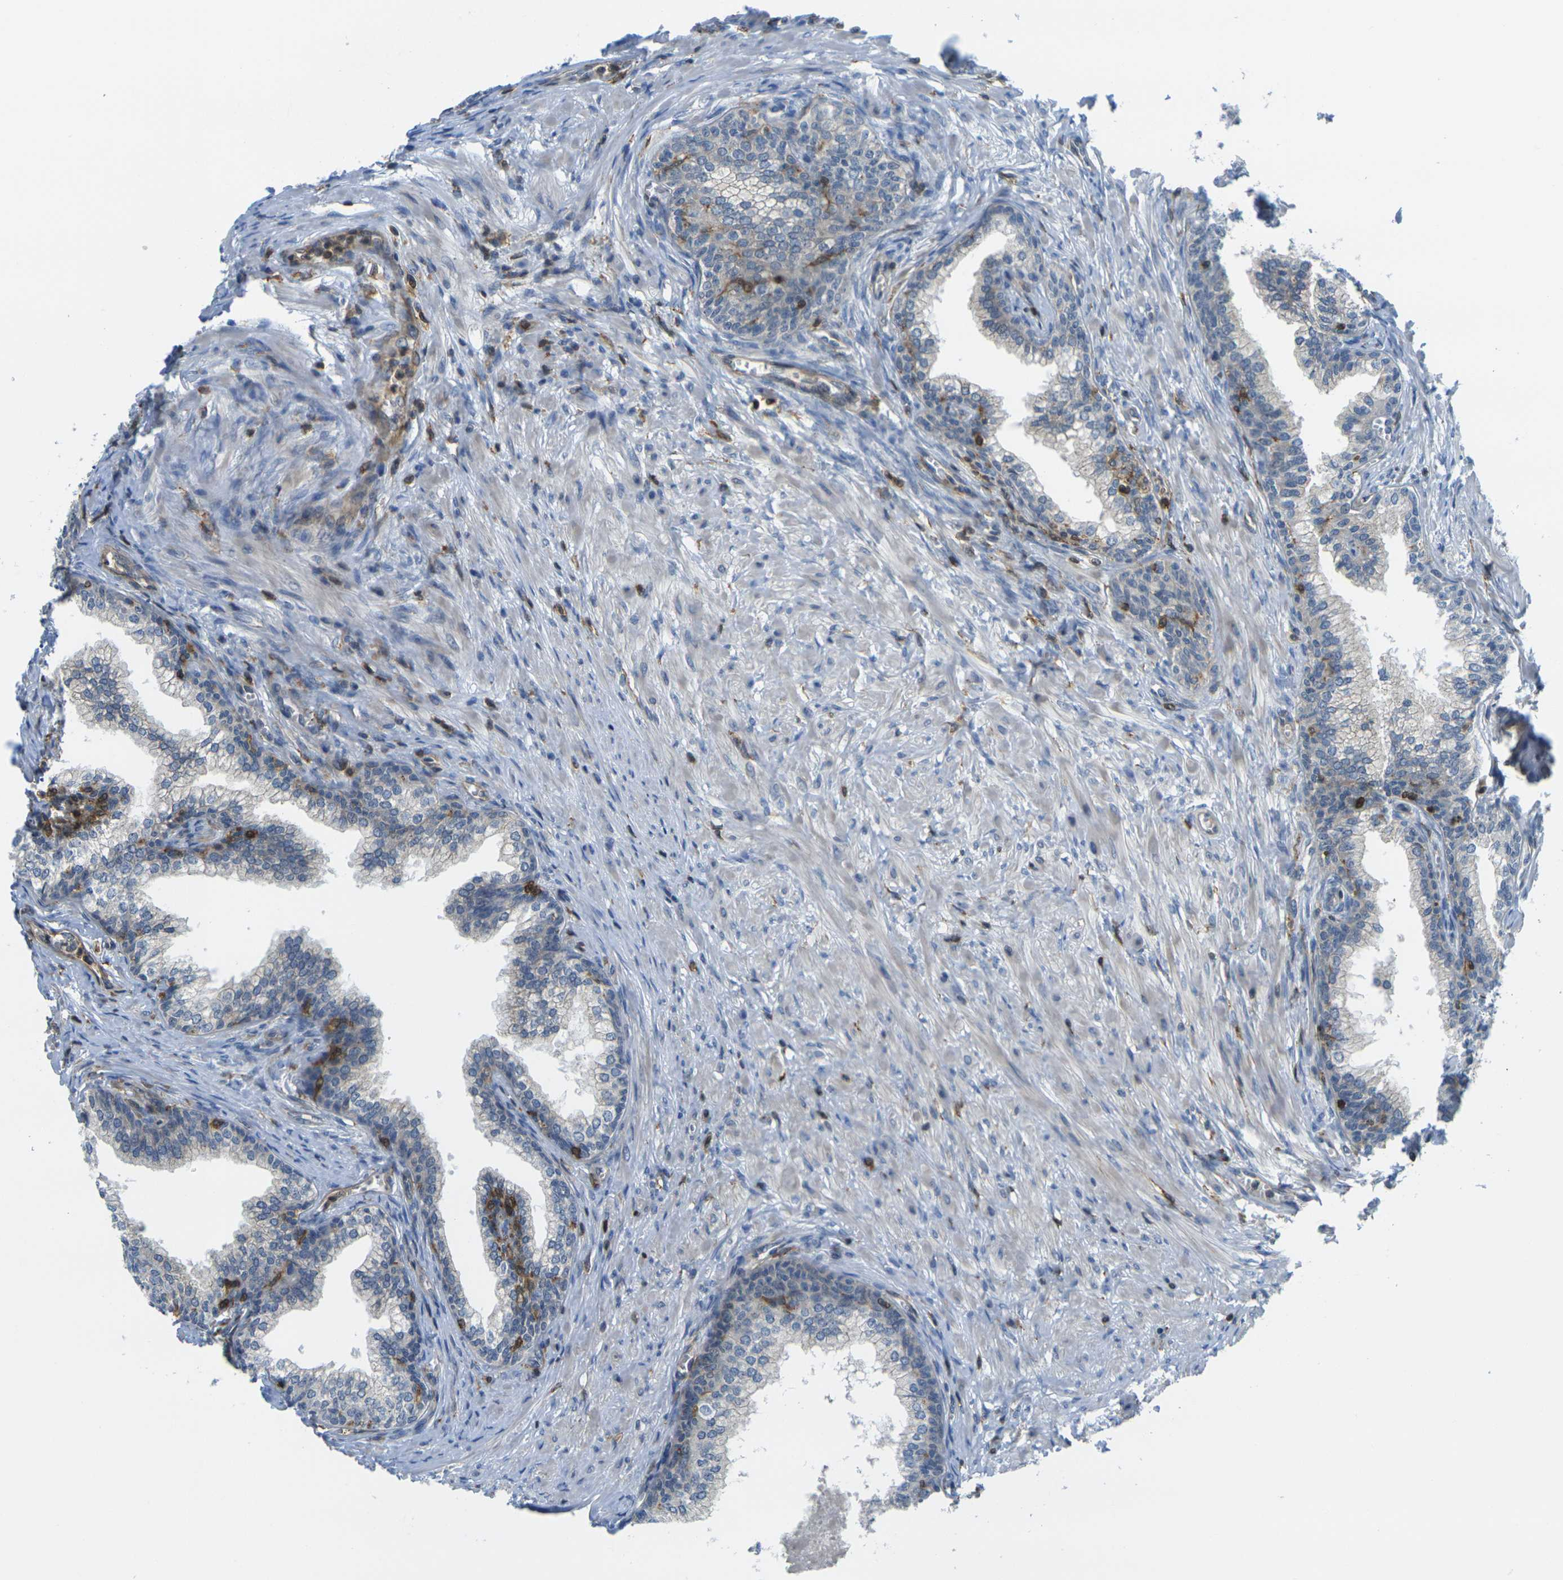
{"staining": {"intensity": "weak", "quantity": "<25%", "location": "cytoplasmic/membranous"}, "tissue": "prostate", "cell_type": "Glandular cells", "image_type": "normal", "snomed": [{"axis": "morphology", "description": "Normal tissue, NOS"}, {"axis": "morphology", "description": "Urothelial carcinoma, Low grade"}, {"axis": "topography", "description": "Urinary bladder"}, {"axis": "topography", "description": "Prostate"}], "caption": "High magnification brightfield microscopy of unremarkable prostate stained with DAB (brown) and counterstained with hematoxylin (blue): glandular cells show no significant positivity. (DAB (3,3'-diaminobenzidine) immunohistochemistry (IHC) visualized using brightfield microscopy, high magnification).", "gene": "LASP1", "patient": {"sex": "male", "age": 60}}